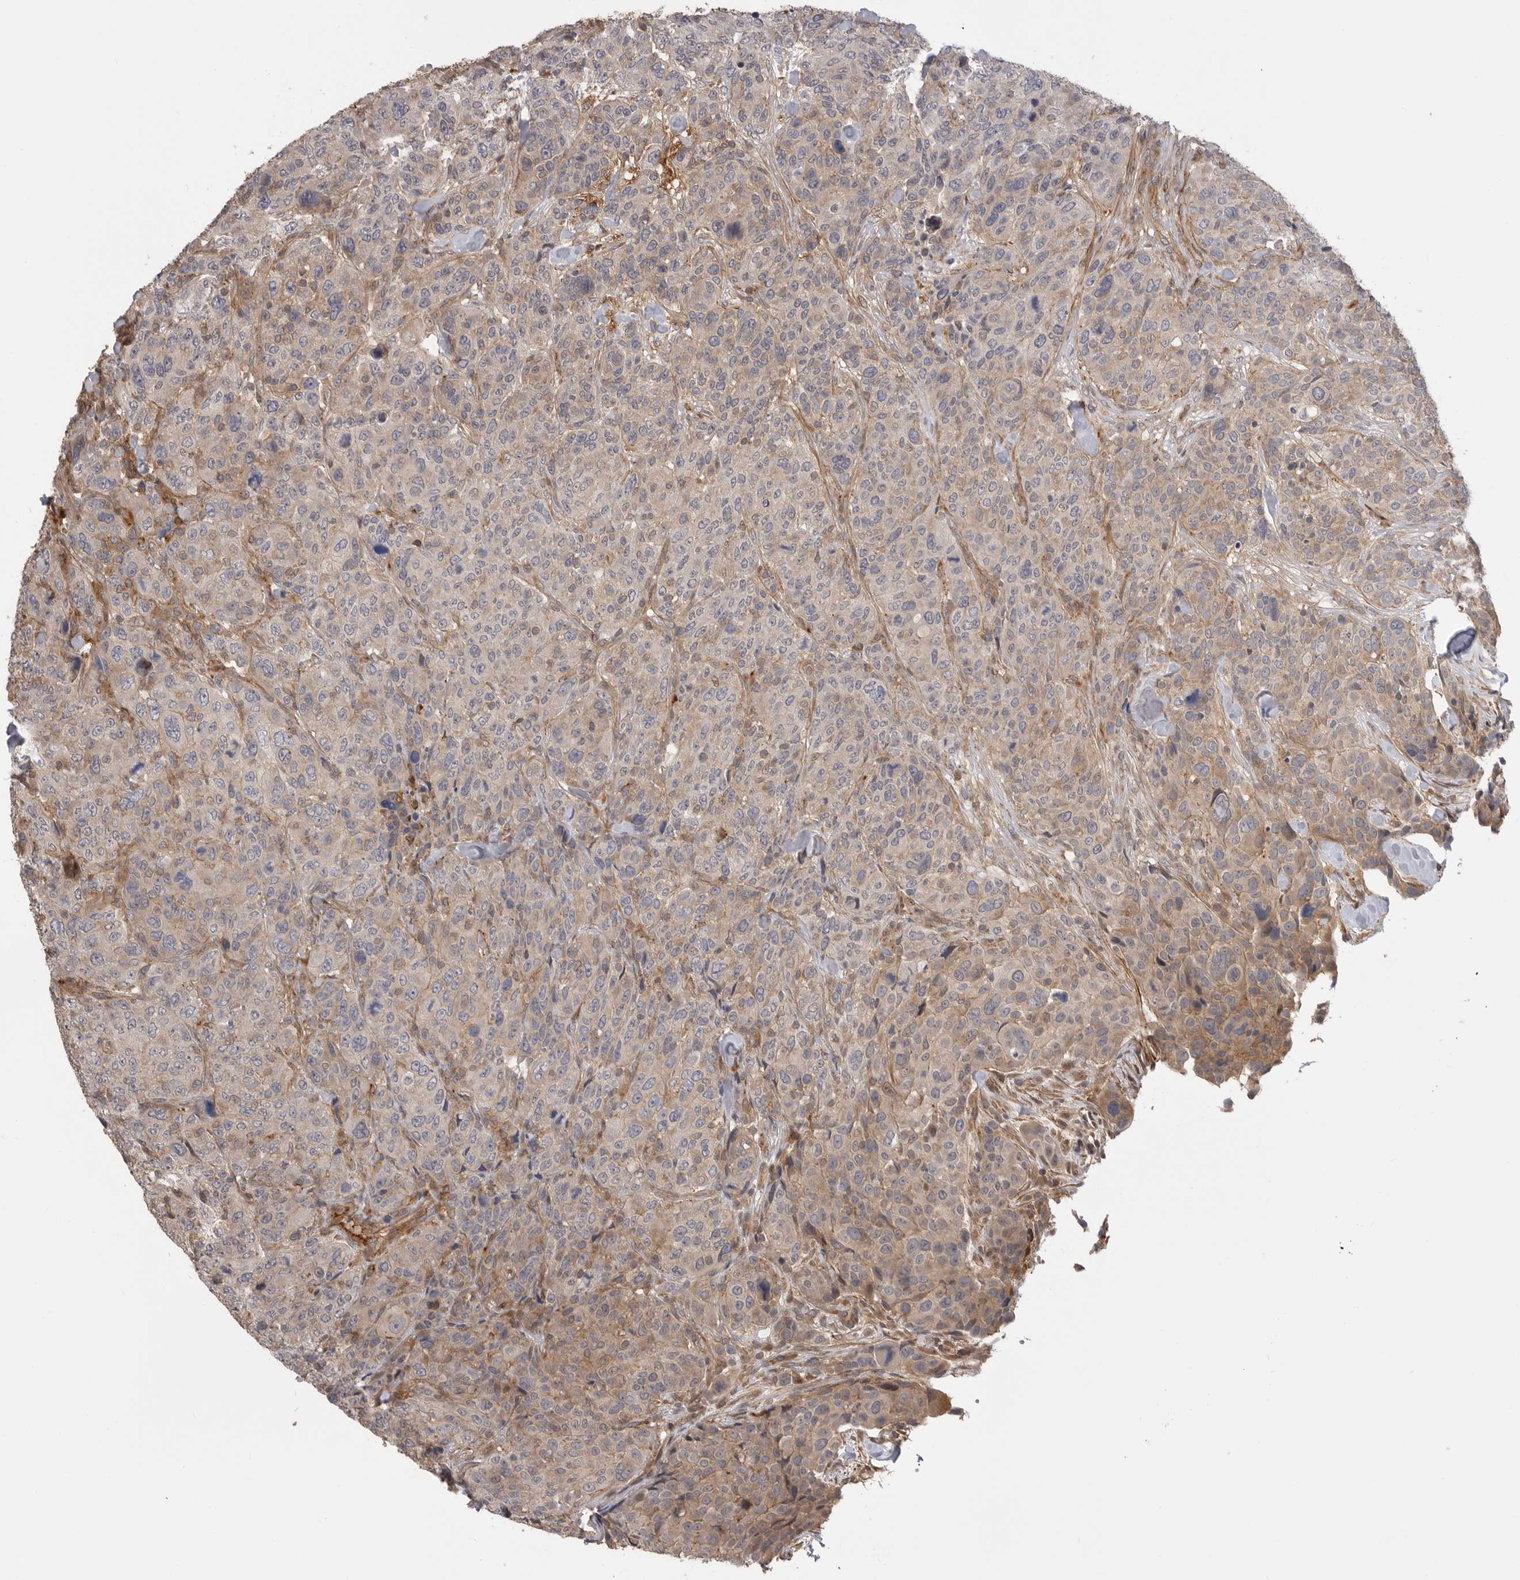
{"staining": {"intensity": "weak", "quantity": "<25%", "location": "cytoplasmic/membranous"}, "tissue": "breast cancer", "cell_type": "Tumor cells", "image_type": "cancer", "snomed": [{"axis": "morphology", "description": "Duct carcinoma"}, {"axis": "topography", "description": "Breast"}], "caption": "Breast cancer stained for a protein using immunohistochemistry reveals no staining tumor cells.", "gene": "TRIM56", "patient": {"sex": "female", "age": 37}}